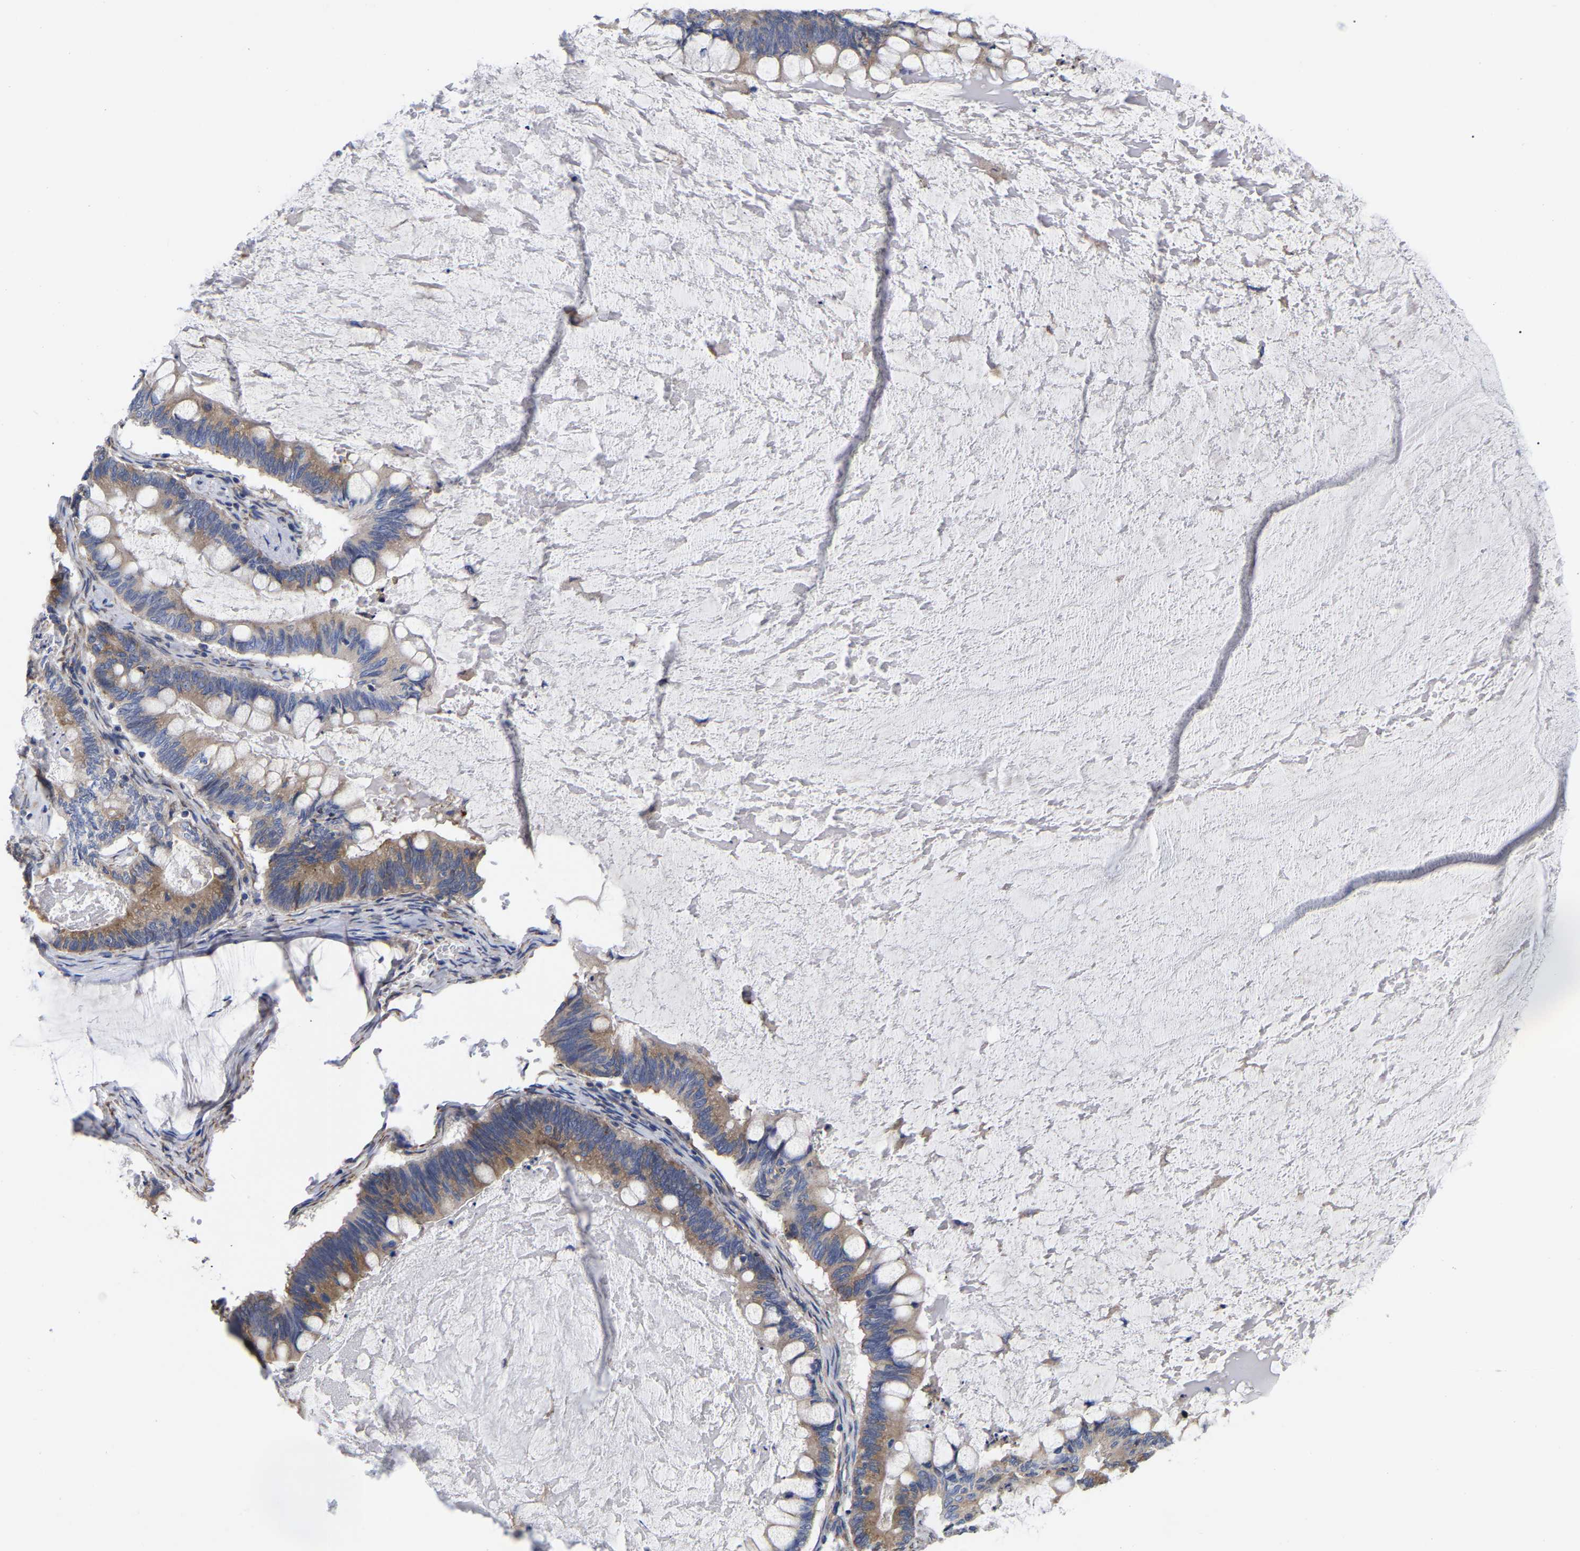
{"staining": {"intensity": "moderate", "quantity": ">75%", "location": "cytoplasmic/membranous"}, "tissue": "ovarian cancer", "cell_type": "Tumor cells", "image_type": "cancer", "snomed": [{"axis": "morphology", "description": "Cystadenocarcinoma, mucinous, NOS"}, {"axis": "topography", "description": "Ovary"}], "caption": "The micrograph demonstrates a brown stain indicating the presence of a protein in the cytoplasmic/membranous of tumor cells in ovarian cancer.", "gene": "CFAP298", "patient": {"sex": "female", "age": 61}}